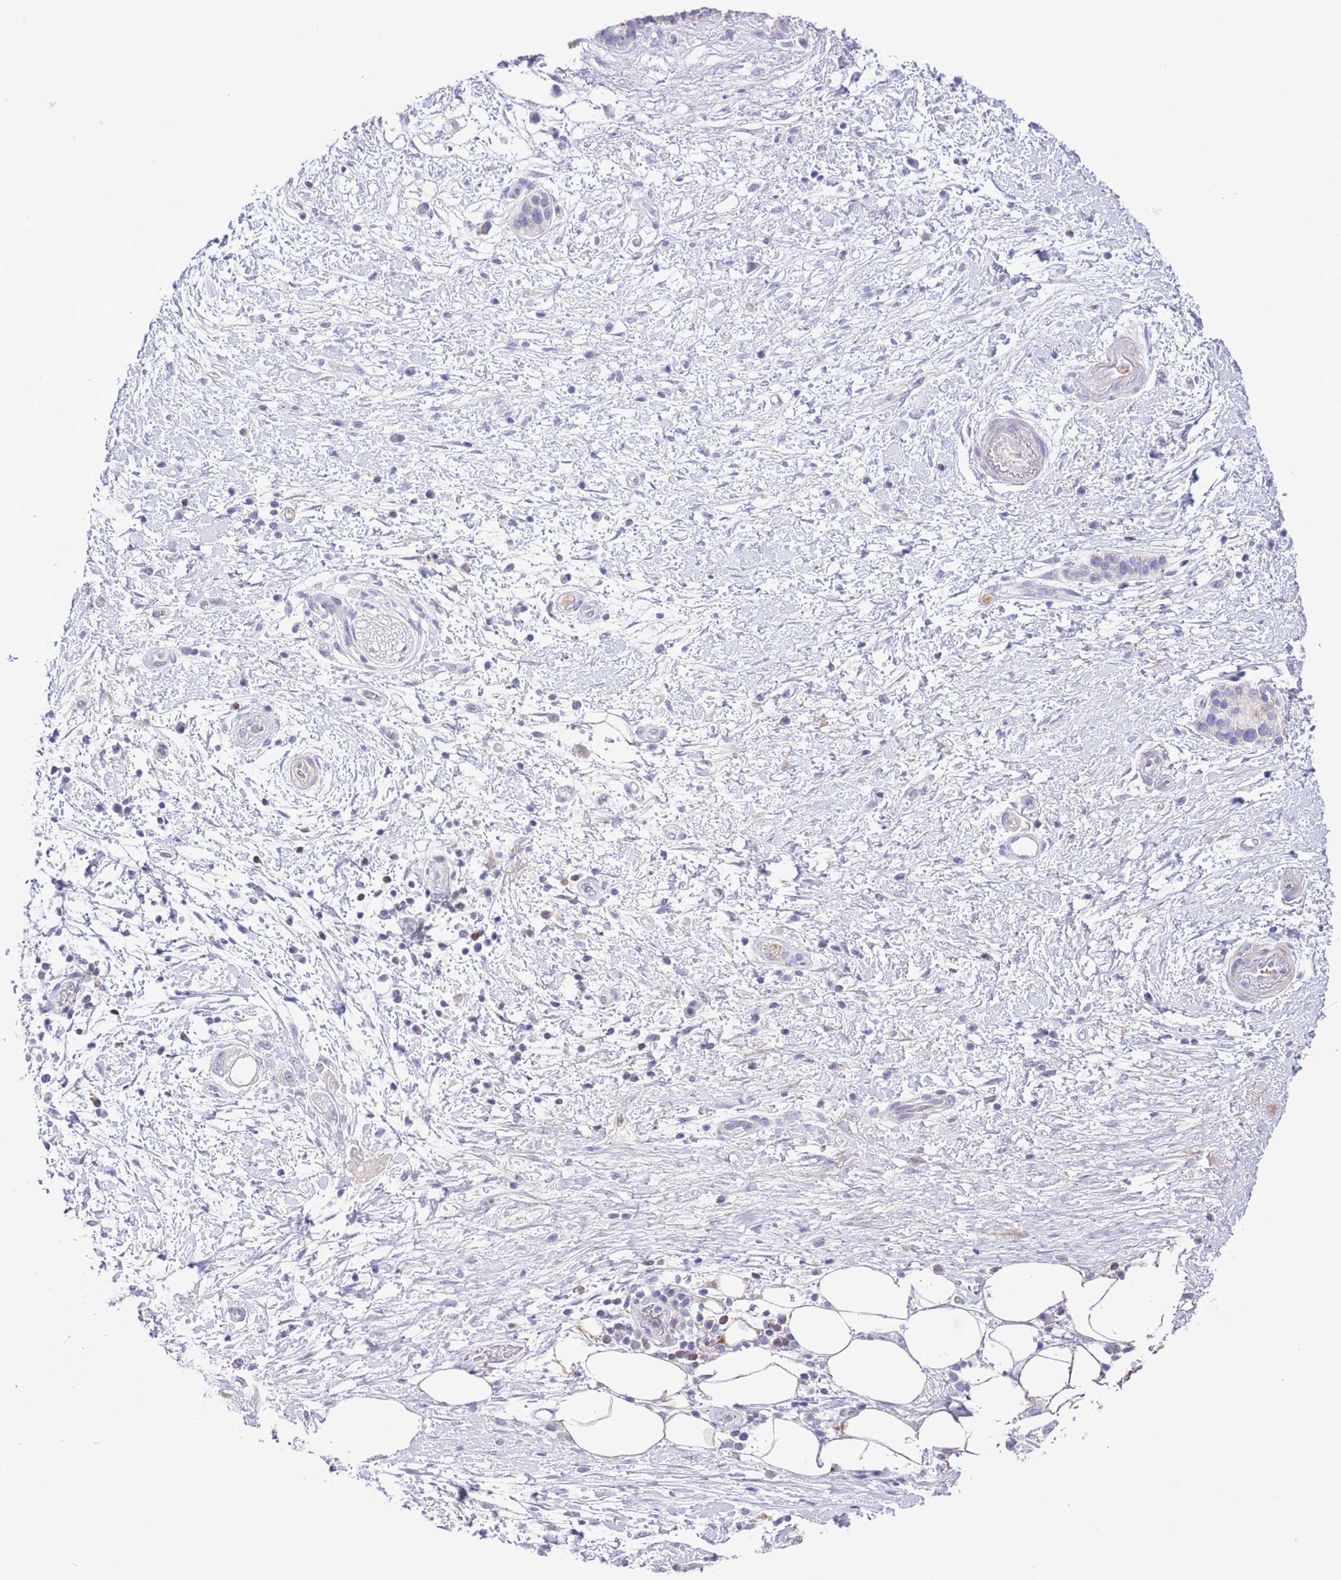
{"staining": {"intensity": "negative", "quantity": "none", "location": "none"}, "tissue": "pancreatic cancer", "cell_type": "Tumor cells", "image_type": "cancer", "snomed": [{"axis": "morphology", "description": "Adenocarcinoma, NOS"}, {"axis": "topography", "description": "Pancreas"}], "caption": "A high-resolution micrograph shows immunohistochemistry staining of pancreatic adenocarcinoma, which exhibits no significant expression in tumor cells.", "gene": "PRR32", "patient": {"sex": "female", "age": 73}}